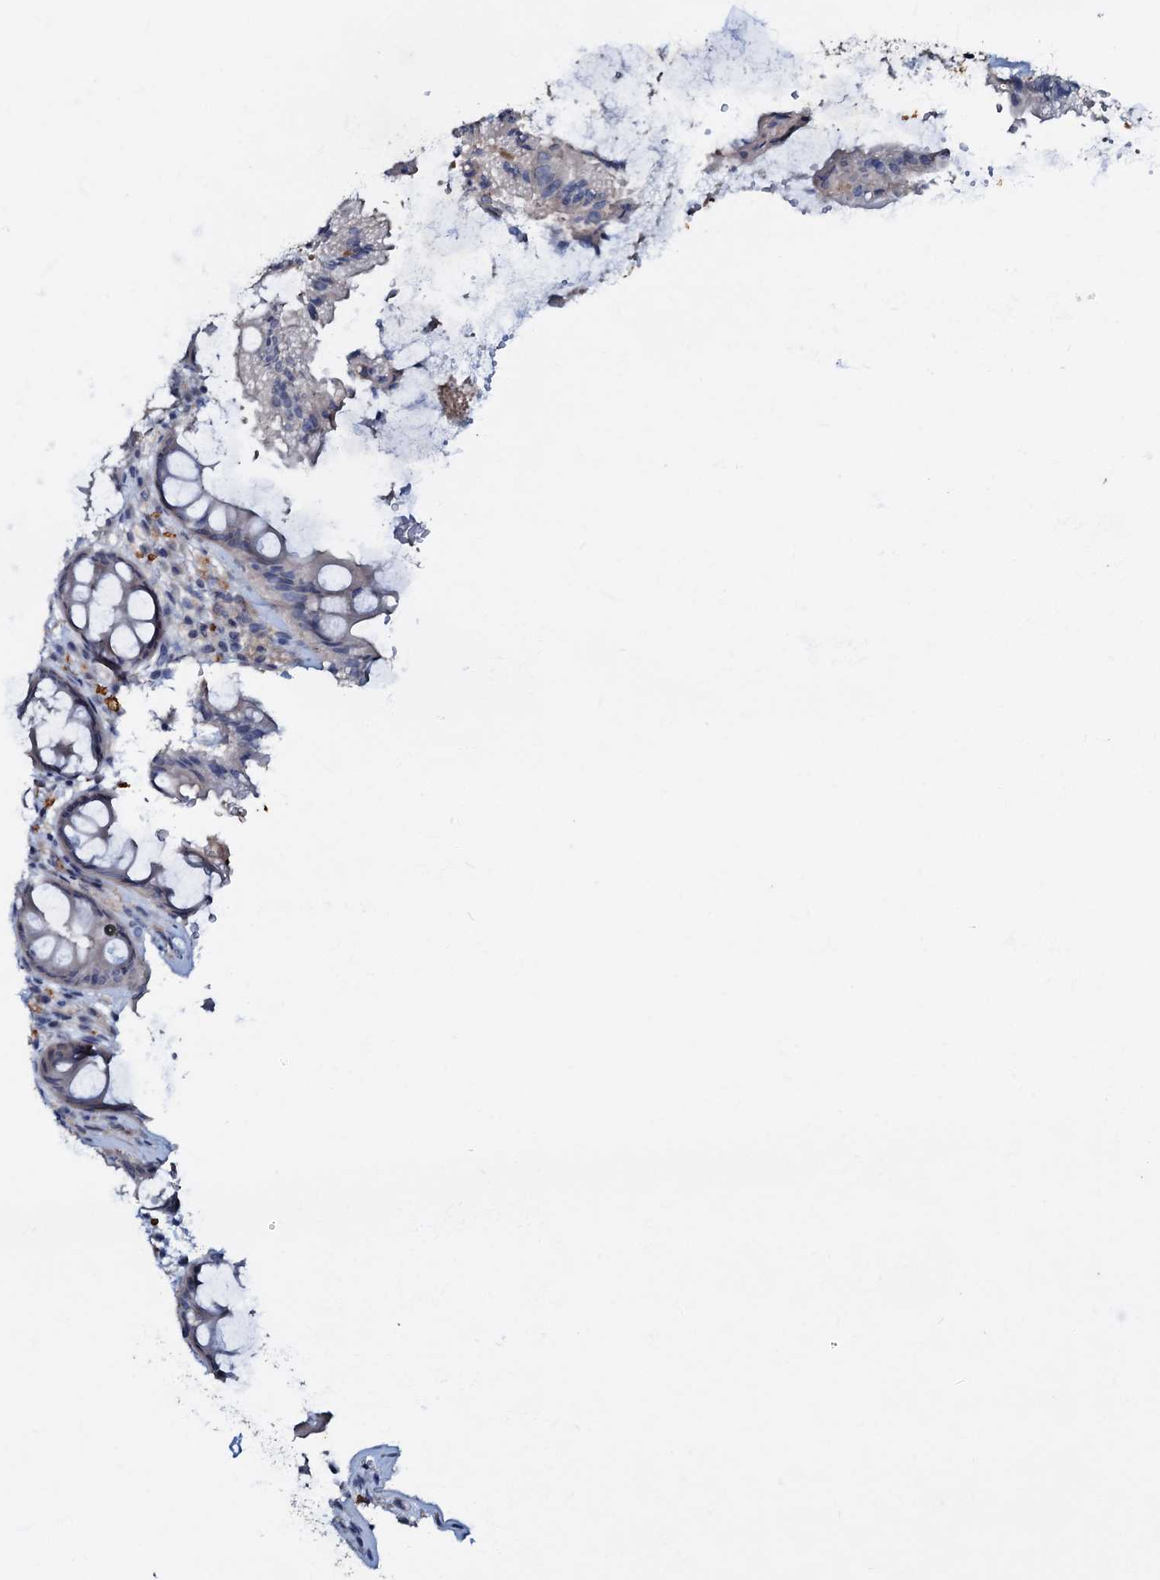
{"staining": {"intensity": "negative", "quantity": "none", "location": "none"}, "tissue": "rectum", "cell_type": "Glandular cells", "image_type": "normal", "snomed": [{"axis": "morphology", "description": "Normal tissue, NOS"}, {"axis": "topography", "description": "Rectum"}], "caption": "Immunohistochemical staining of normal rectum demonstrates no significant positivity in glandular cells.", "gene": "MANSC4", "patient": {"sex": "female", "age": 46}}